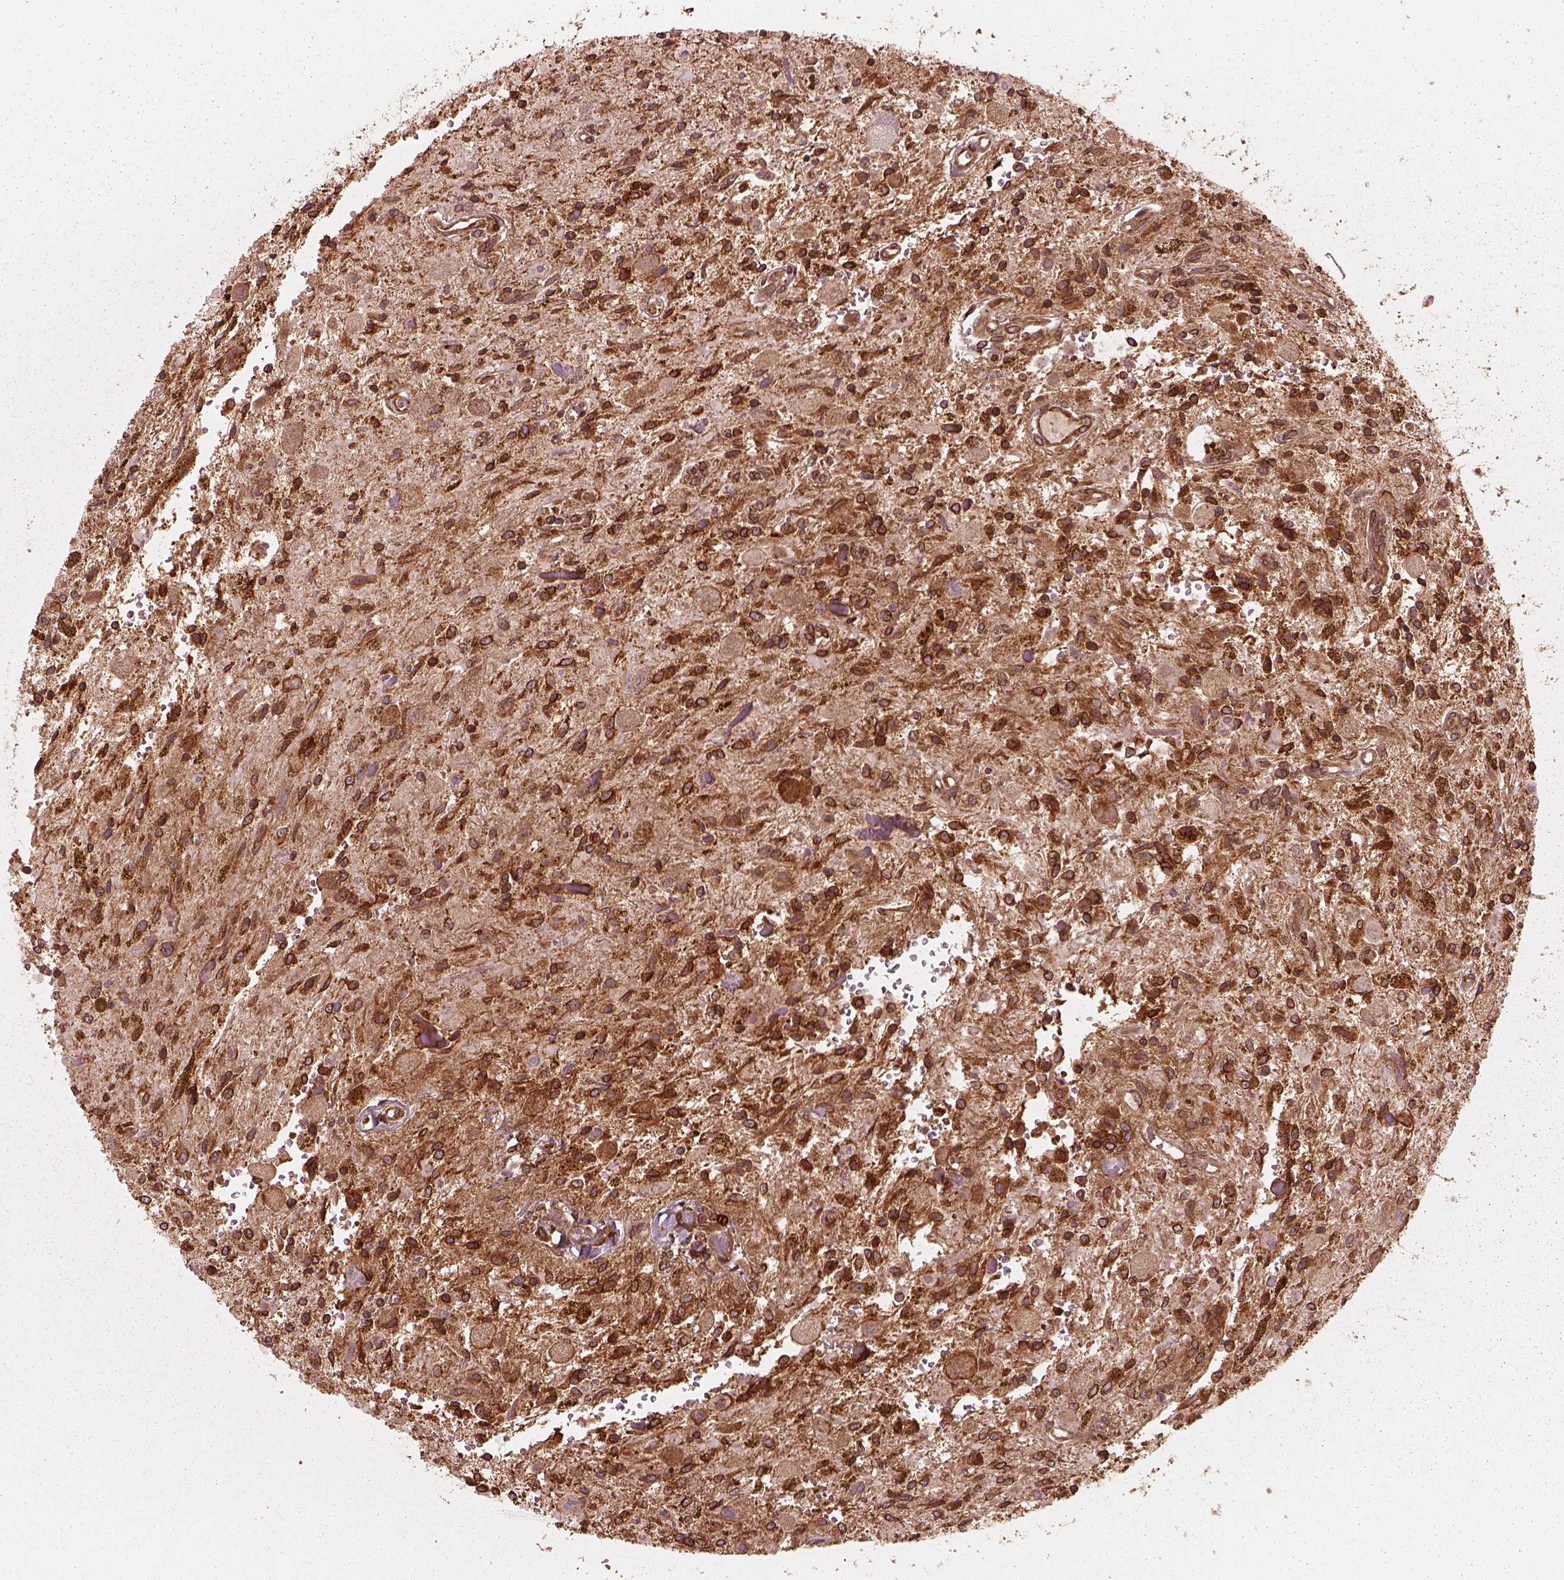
{"staining": {"intensity": "strong", "quantity": ">75%", "location": "cytoplasmic/membranous"}, "tissue": "glioma", "cell_type": "Tumor cells", "image_type": "cancer", "snomed": [{"axis": "morphology", "description": "Glioma, malignant, Low grade"}, {"axis": "topography", "description": "Cerebellum"}], "caption": "Glioma stained with a brown dye displays strong cytoplasmic/membranous positive staining in approximately >75% of tumor cells.", "gene": "AGPAT1", "patient": {"sex": "female", "age": 14}}